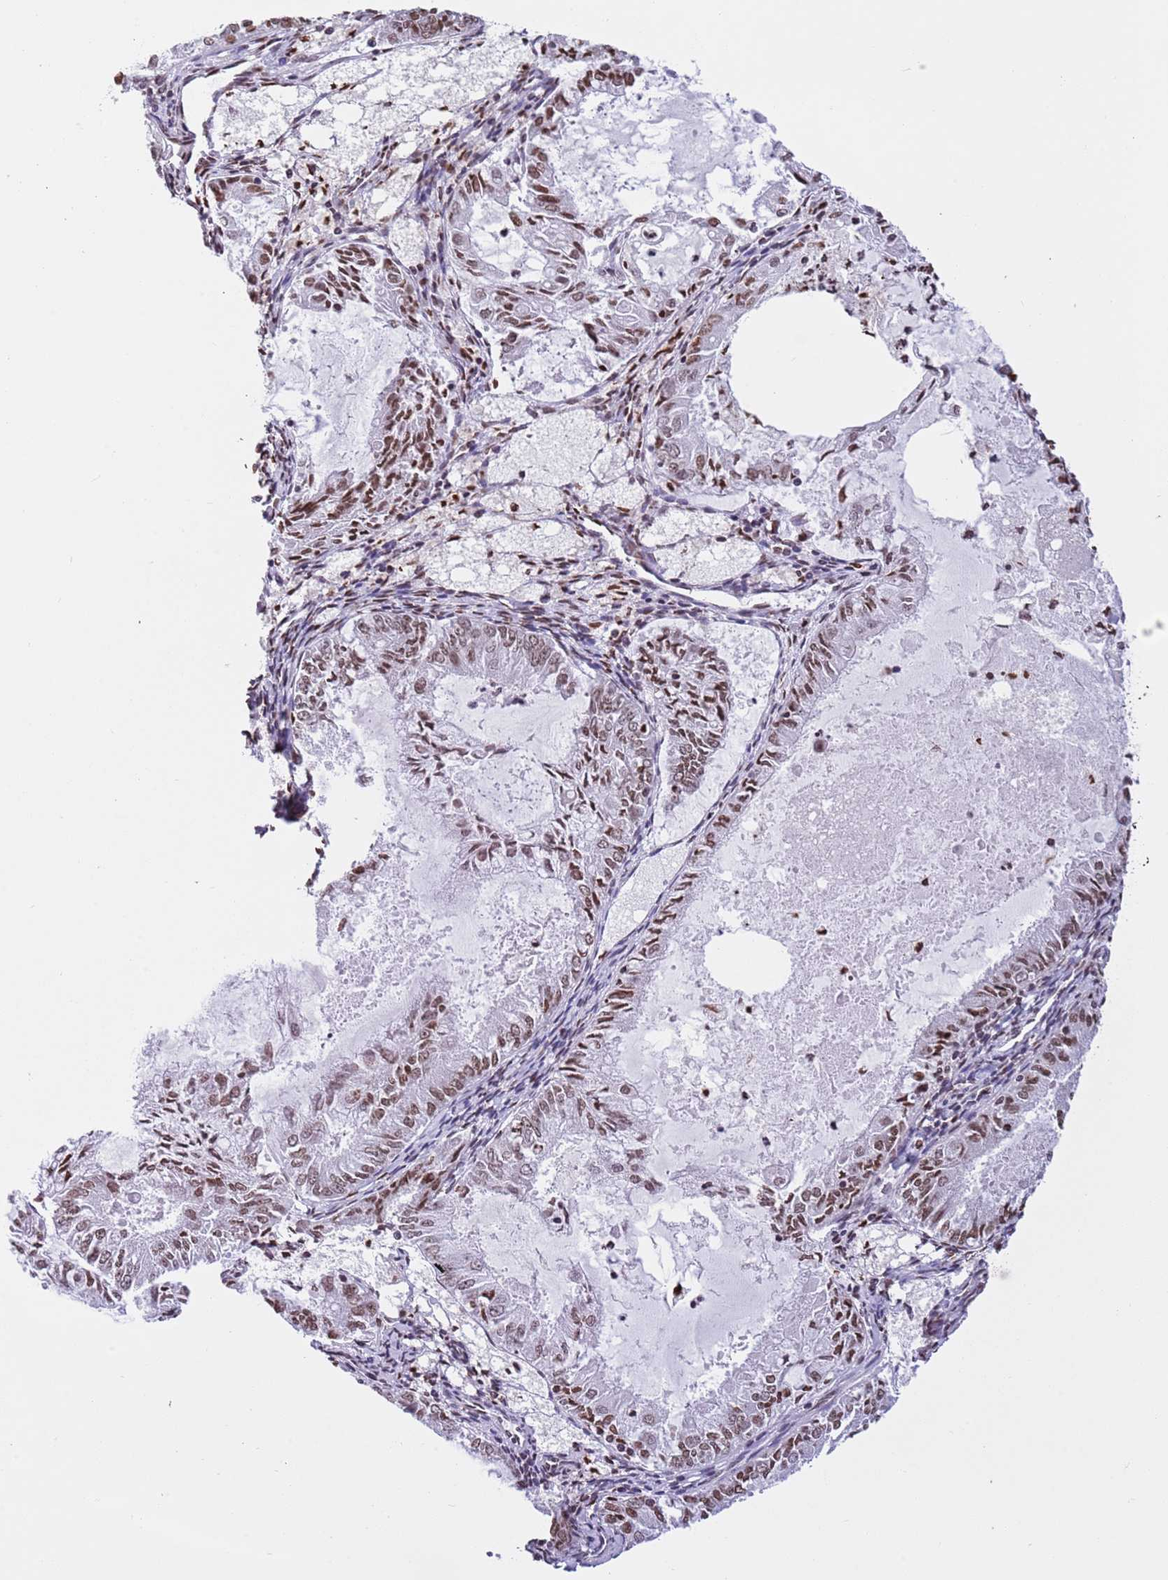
{"staining": {"intensity": "moderate", "quantity": ">75%", "location": "nuclear"}, "tissue": "endometrial cancer", "cell_type": "Tumor cells", "image_type": "cancer", "snomed": [{"axis": "morphology", "description": "Adenocarcinoma, NOS"}, {"axis": "topography", "description": "Endometrium"}], "caption": "This is an image of immunohistochemistry staining of endometrial cancer, which shows moderate positivity in the nuclear of tumor cells.", "gene": "NRIP1", "patient": {"sex": "female", "age": 57}}